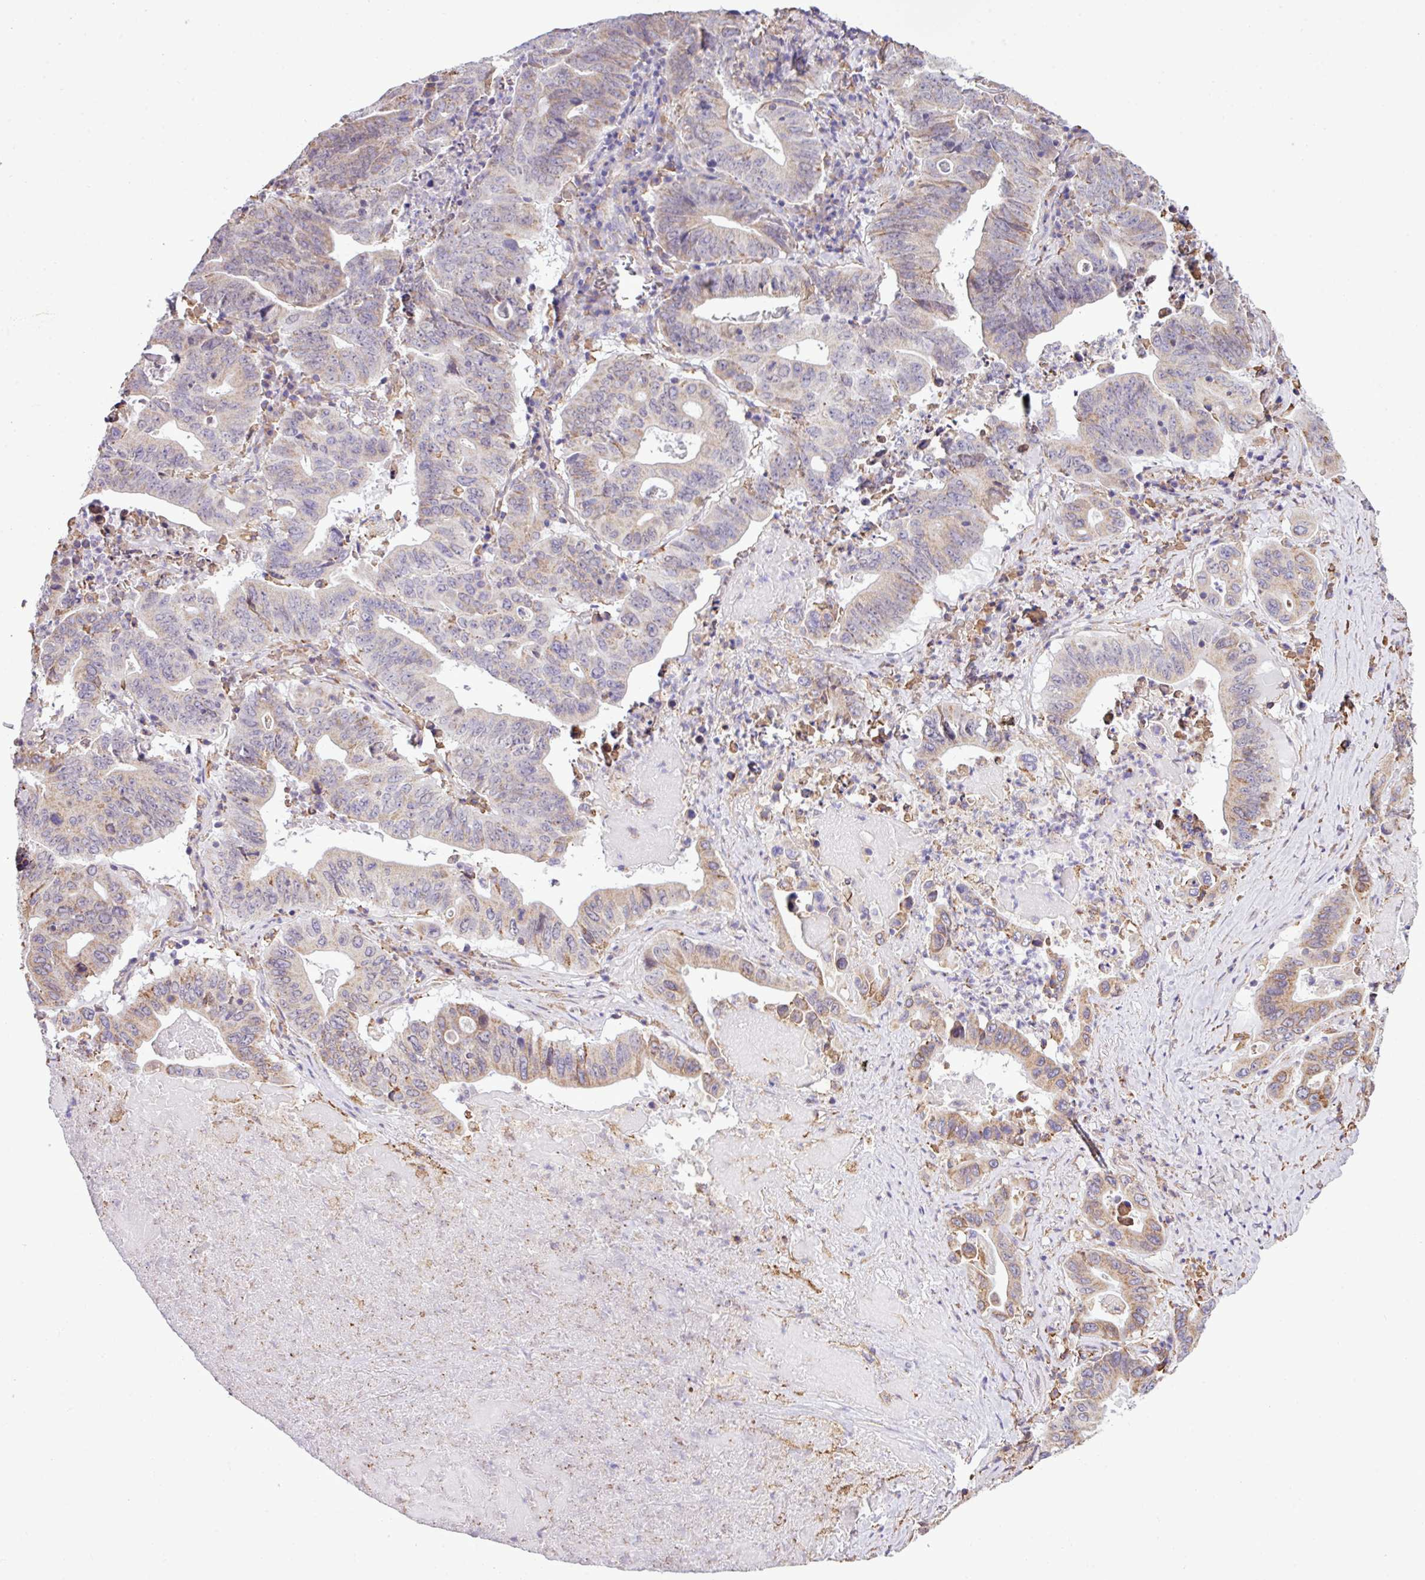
{"staining": {"intensity": "weak", "quantity": "<25%", "location": "cytoplasmic/membranous"}, "tissue": "lung cancer", "cell_type": "Tumor cells", "image_type": "cancer", "snomed": [{"axis": "morphology", "description": "Adenocarcinoma, NOS"}, {"axis": "topography", "description": "Lung"}], "caption": "A micrograph of lung cancer stained for a protein exhibits no brown staining in tumor cells.", "gene": "ZSCAN5A", "patient": {"sex": "female", "age": 60}}